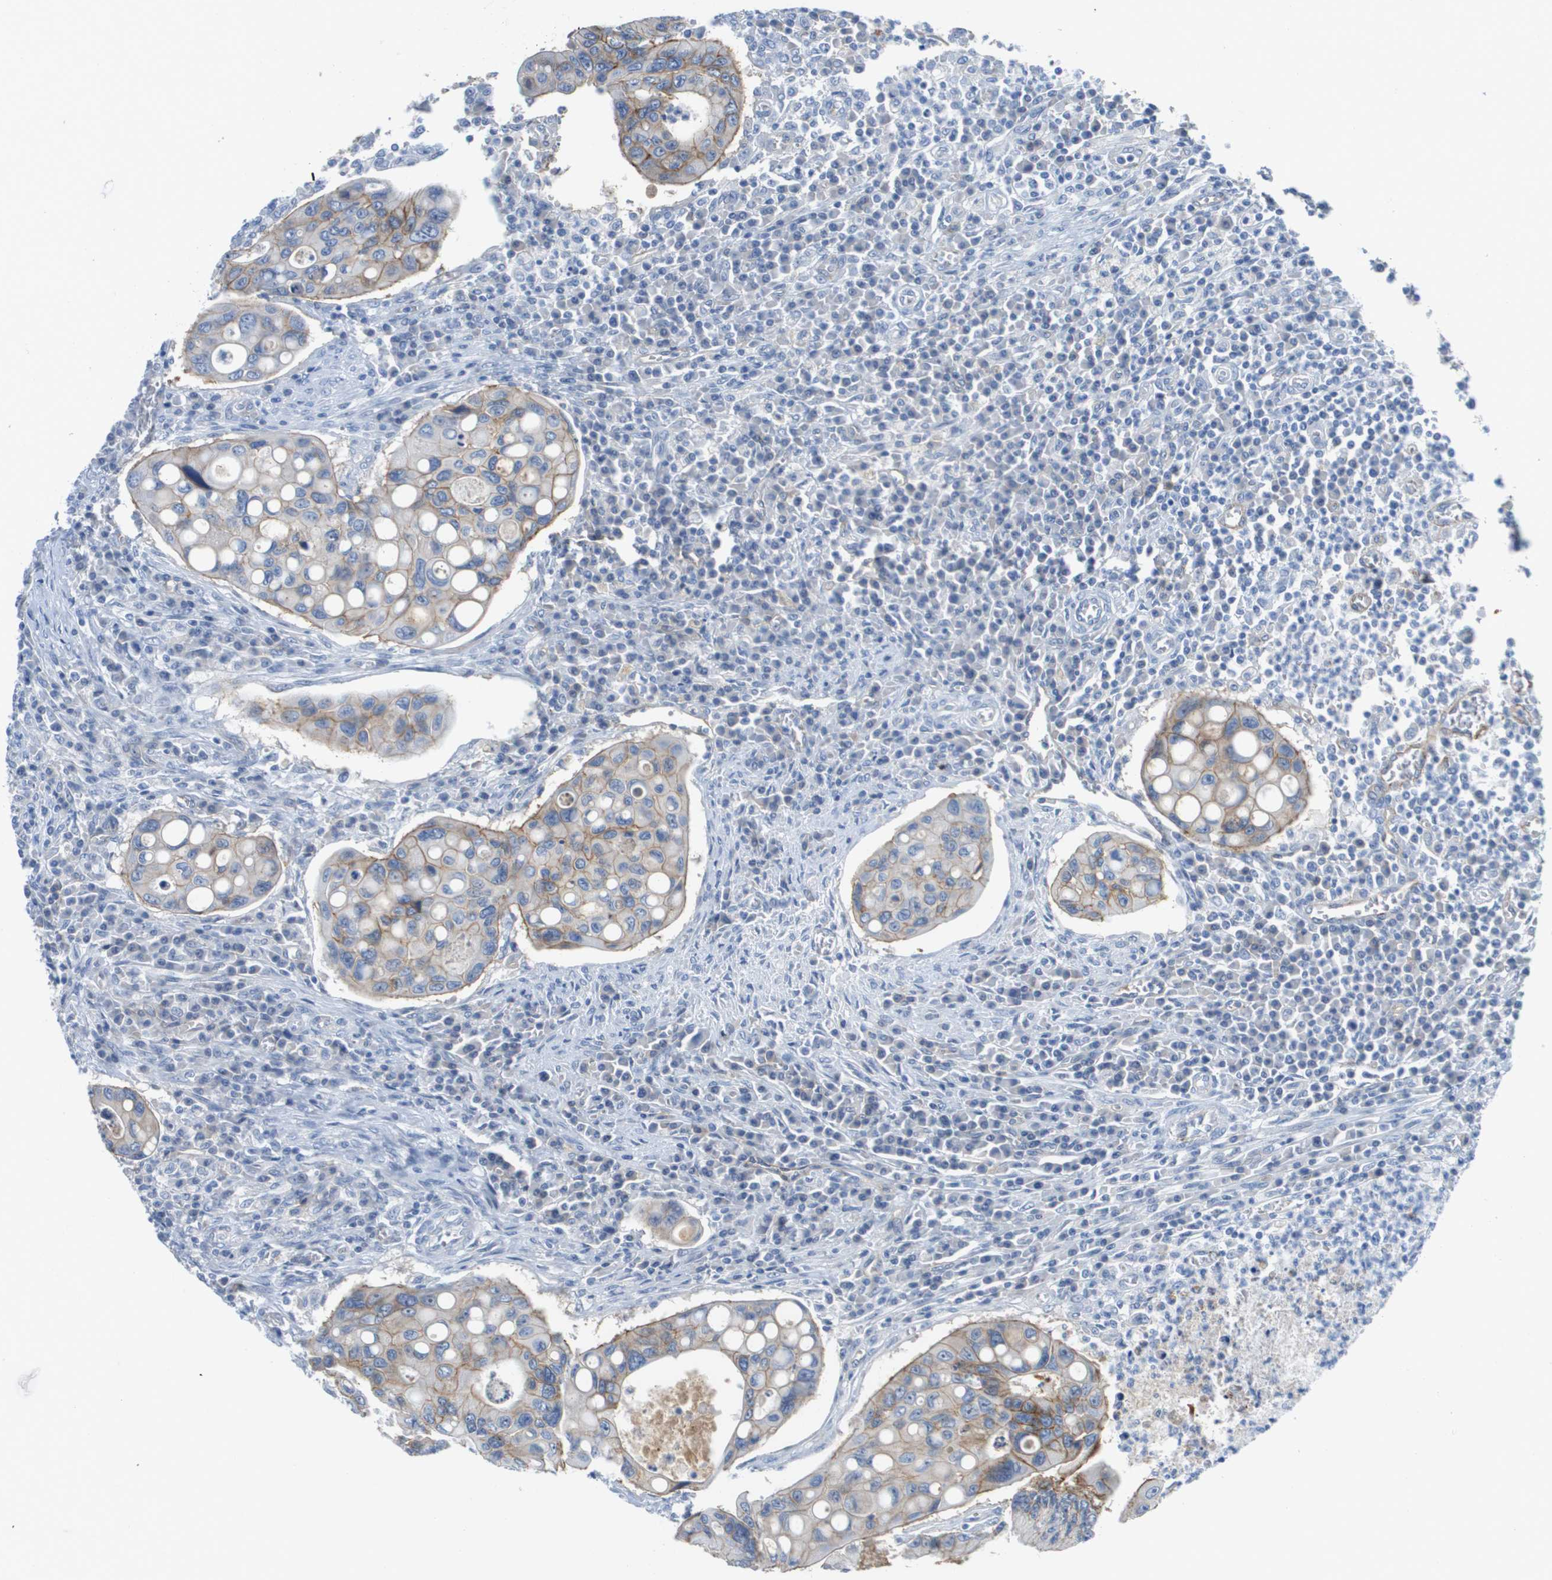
{"staining": {"intensity": "moderate", "quantity": "<25%", "location": "cytoplasmic/membranous"}, "tissue": "colorectal cancer", "cell_type": "Tumor cells", "image_type": "cancer", "snomed": [{"axis": "morphology", "description": "Inflammation, NOS"}, {"axis": "morphology", "description": "Adenocarcinoma, NOS"}, {"axis": "topography", "description": "Colon"}], "caption": "A high-resolution micrograph shows IHC staining of colorectal adenocarcinoma, which displays moderate cytoplasmic/membranous staining in approximately <25% of tumor cells. The staining was performed using DAB, with brown indicating positive protein expression. Nuclei are stained blue with hematoxylin.", "gene": "ITGA6", "patient": {"sex": "male", "age": 72}}